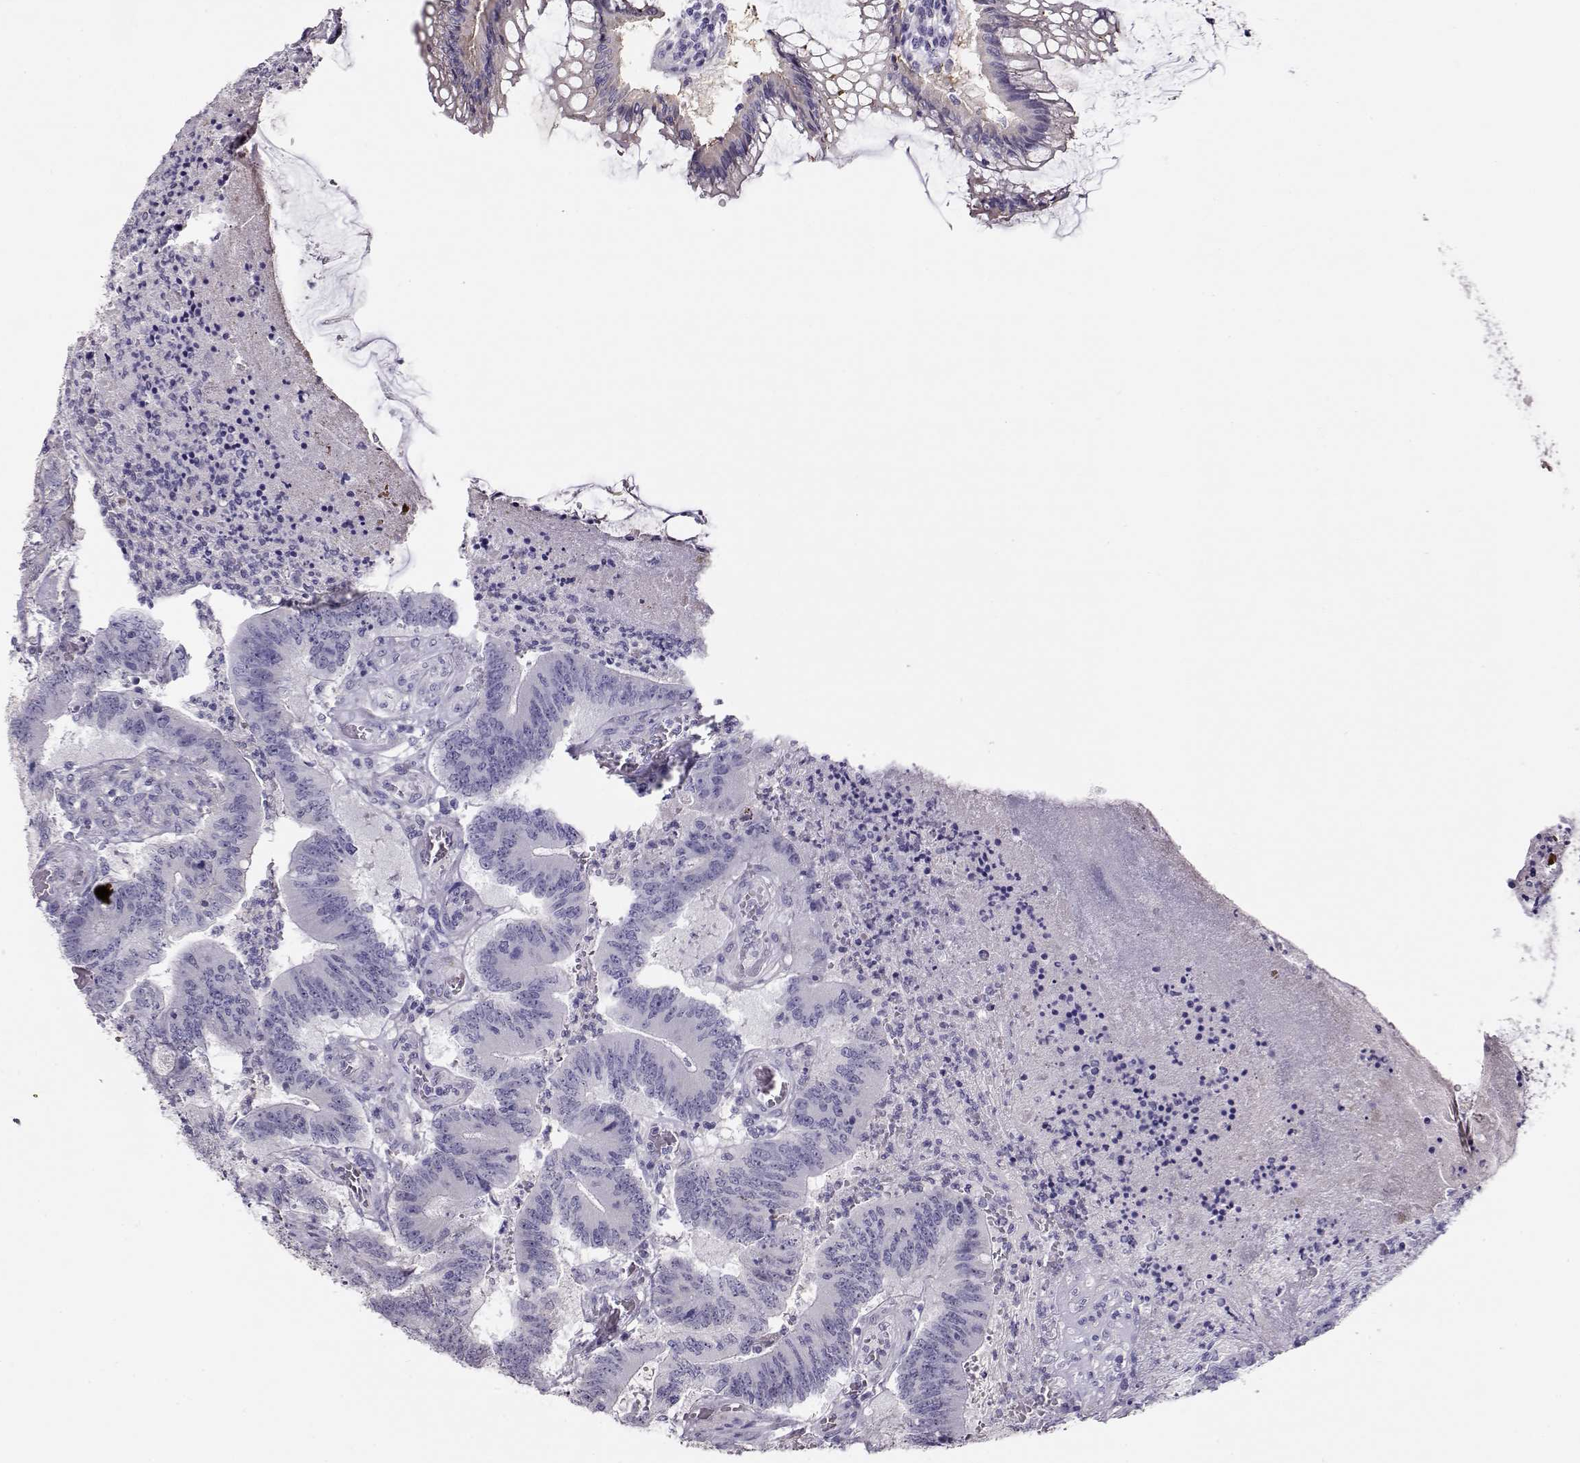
{"staining": {"intensity": "negative", "quantity": "none", "location": "none"}, "tissue": "colorectal cancer", "cell_type": "Tumor cells", "image_type": "cancer", "snomed": [{"axis": "morphology", "description": "Adenocarcinoma, NOS"}, {"axis": "topography", "description": "Colon"}], "caption": "A high-resolution histopathology image shows IHC staining of colorectal adenocarcinoma, which exhibits no significant expression in tumor cells.", "gene": "RBM44", "patient": {"sex": "female", "age": 70}}